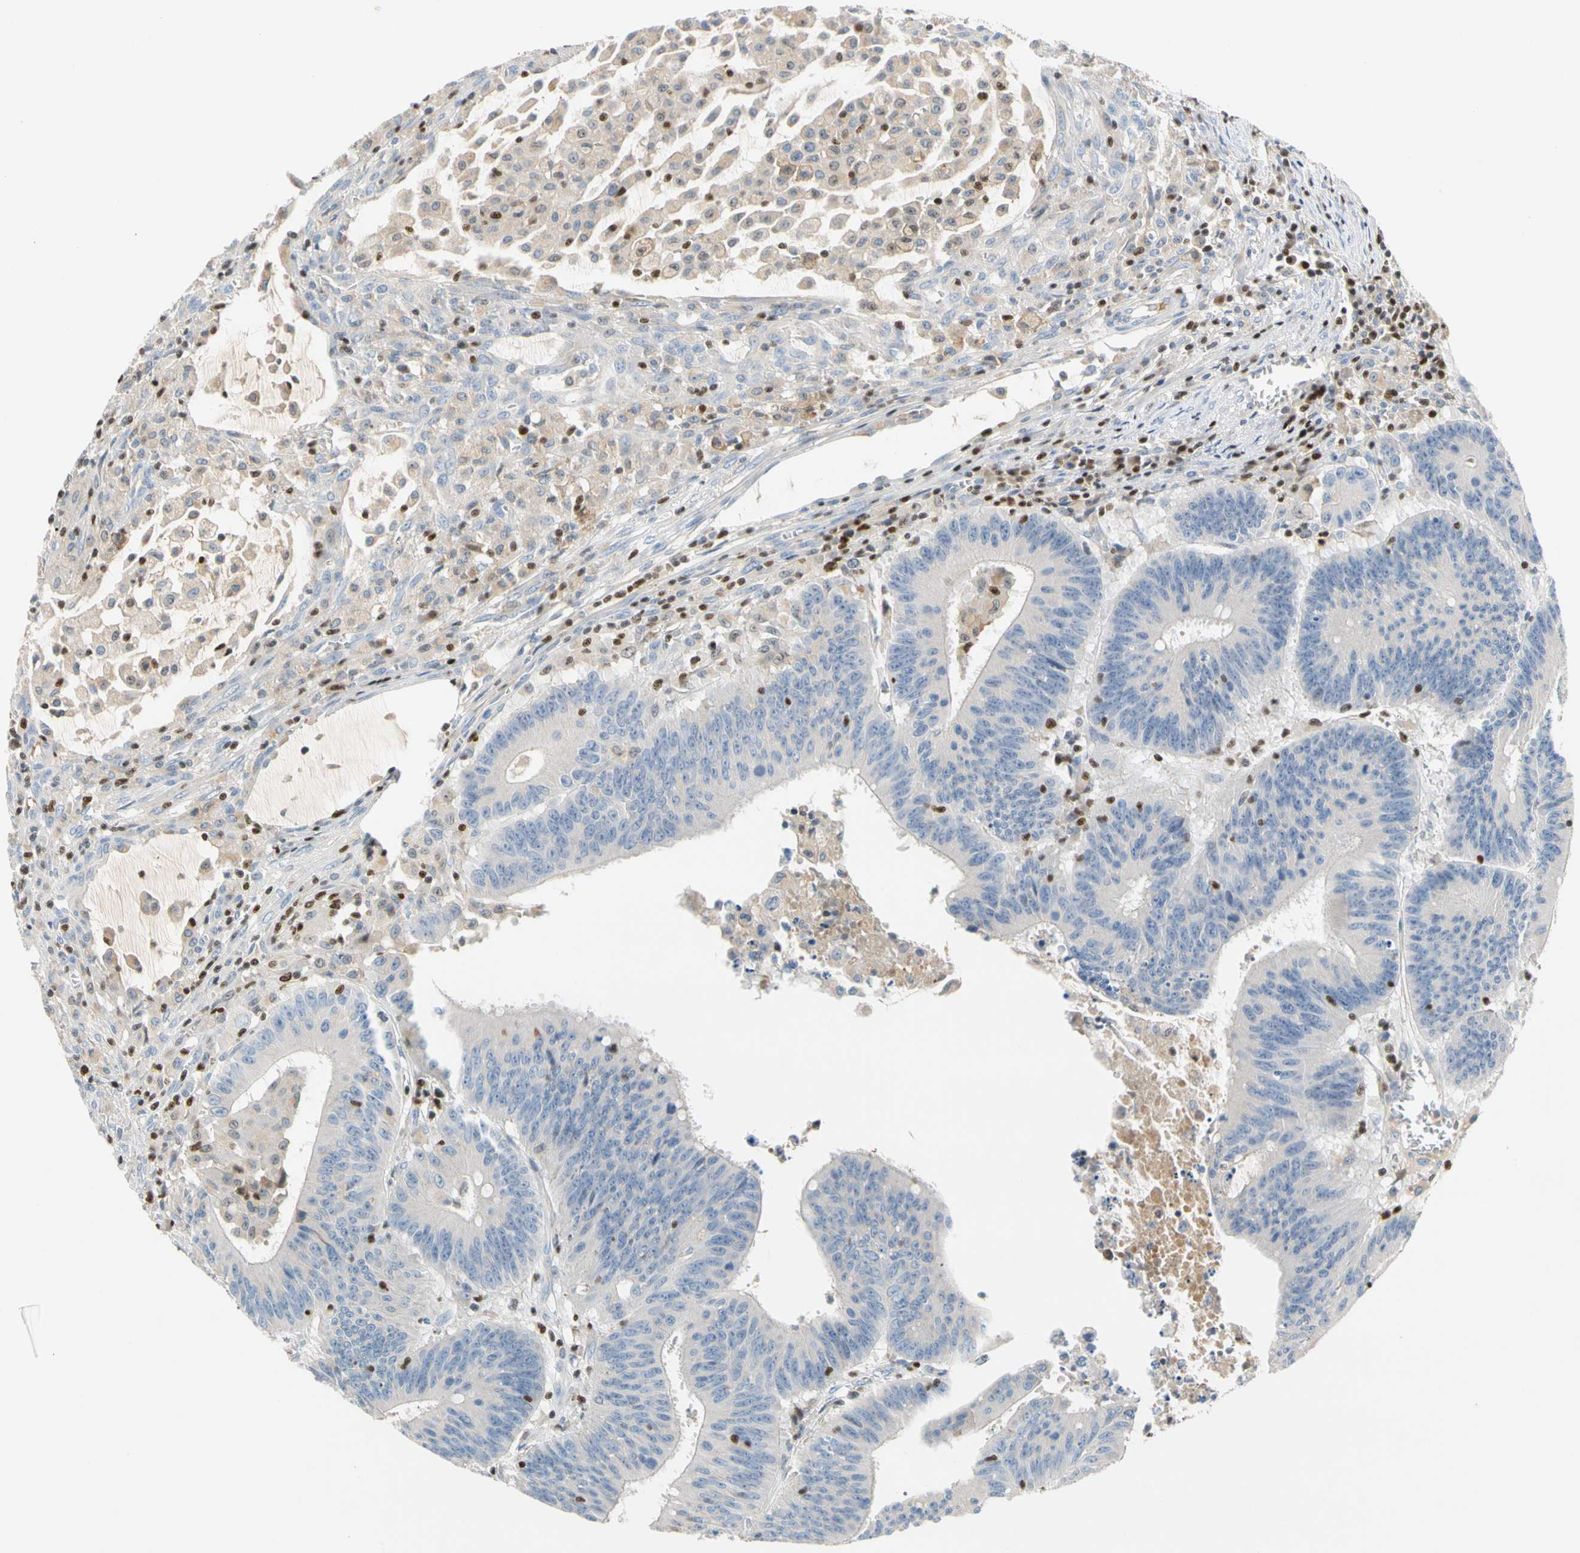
{"staining": {"intensity": "negative", "quantity": "none", "location": "none"}, "tissue": "colorectal cancer", "cell_type": "Tumor cells", "image_type": "cancer", "snomed": [{"axis": "morphology", "description": "Adenocarcinoma, NOS"}, {"axis": "topography", "description": "Colon"}], "caption": "This histopathology image is of colorectal cancer (adenocarcinoma) stained with immunohistochemistry to label a protein in brown with the nuclei are counter-stained blue. There is no expression in tumor cells. (Brightfield microscopy of DAB immunohistochemistry at high magnification).", "gene": "SP140", "patient": {"sex": "male", "age": 45}}